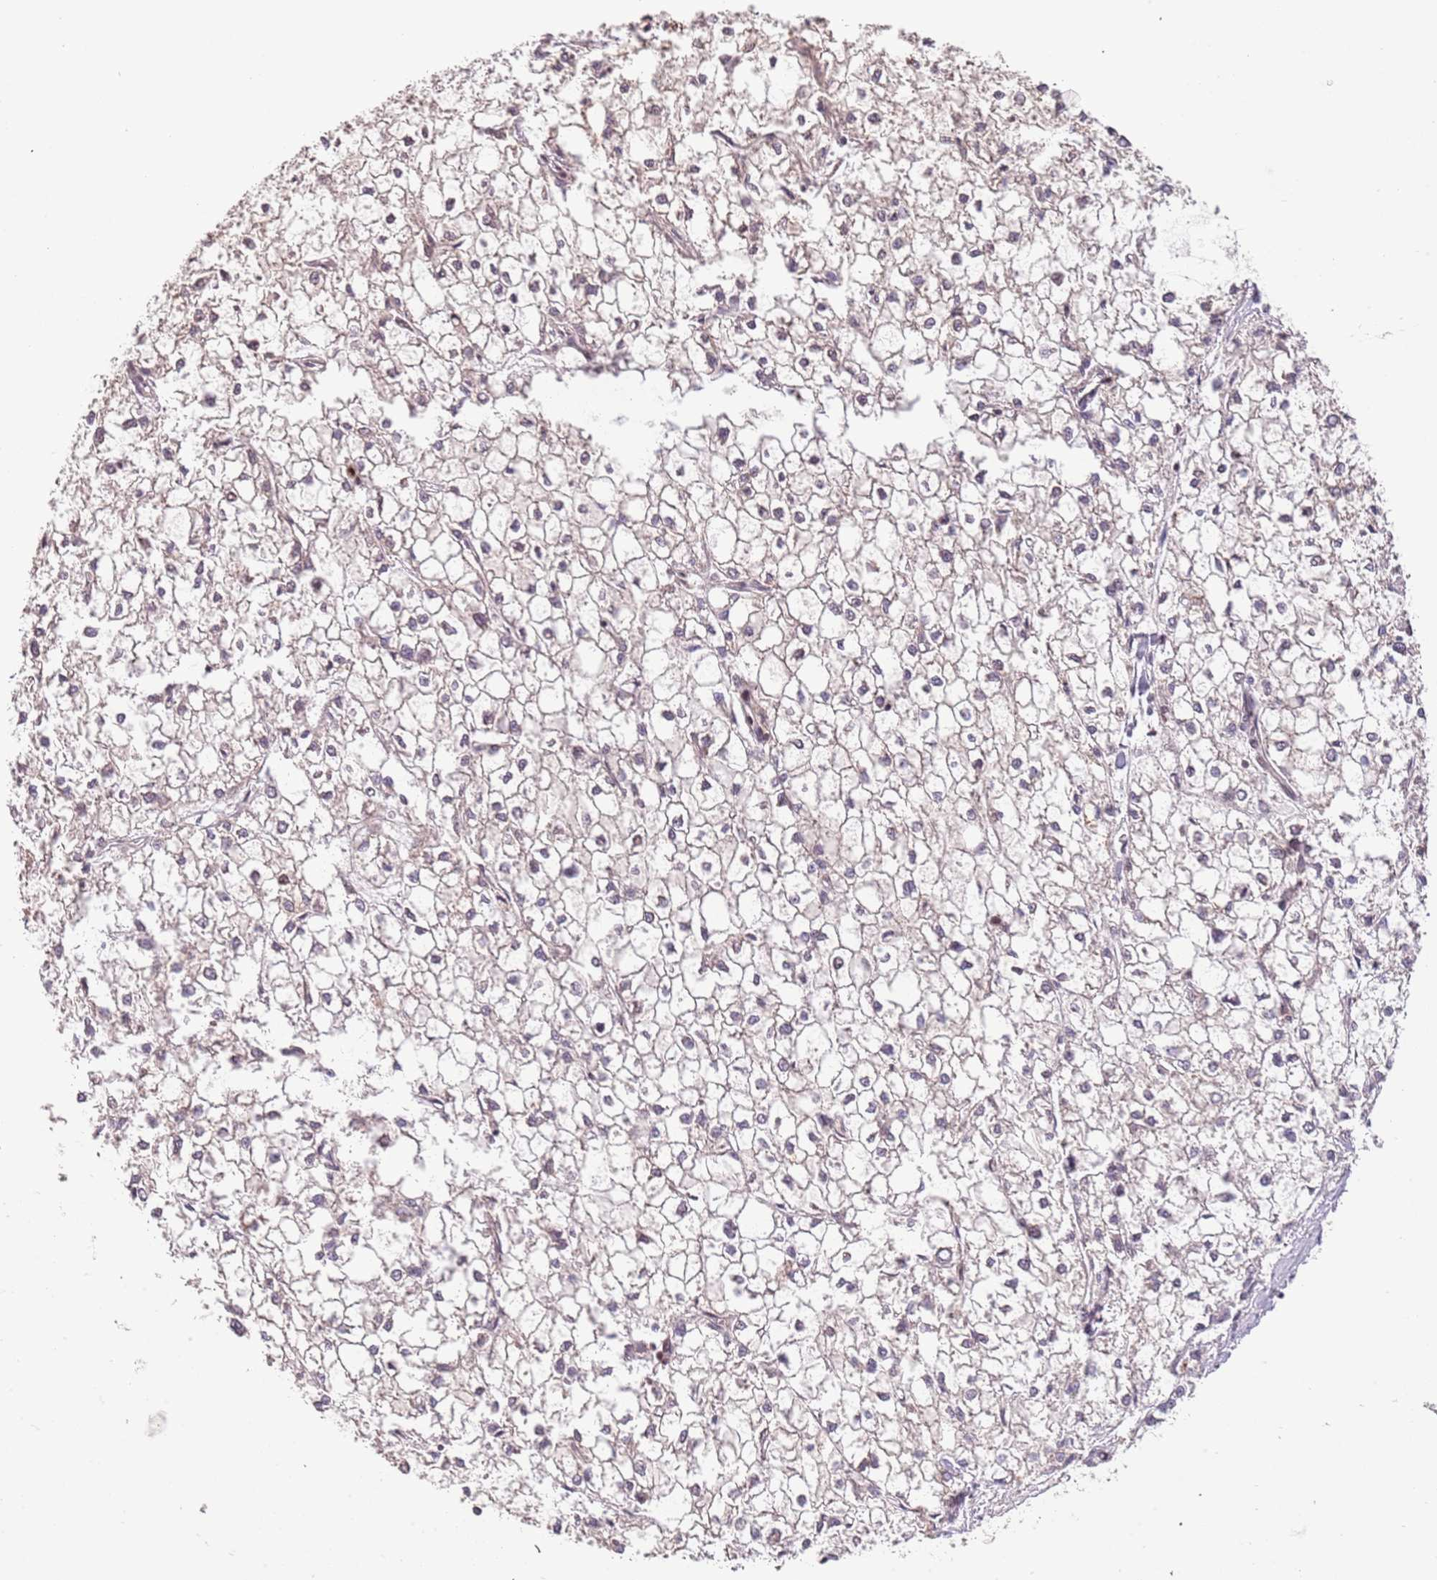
{"staining": {"intensity": "negative", "quantity": "none", "location": "none"}, "tissue": "liver cancer", "cell_type": "Tumor cells", "image_type": "cancer", "snomed": [{"axis": "morphology", "description": "Carcinoma, Hepatocellular, NOS"}, {"axis": "topography", "description": "Liver"}], "caption": "Immunohistochemistry of human liver cancer (hepatocellular carcinoma) exhibits no staining in tumor cells. (DAB immunohistochemistry (IHC) visualized using brightfield microscopy, high magnification).", "gene": "SLC16A4", "patient": {"sex": "female", "age": 43}}